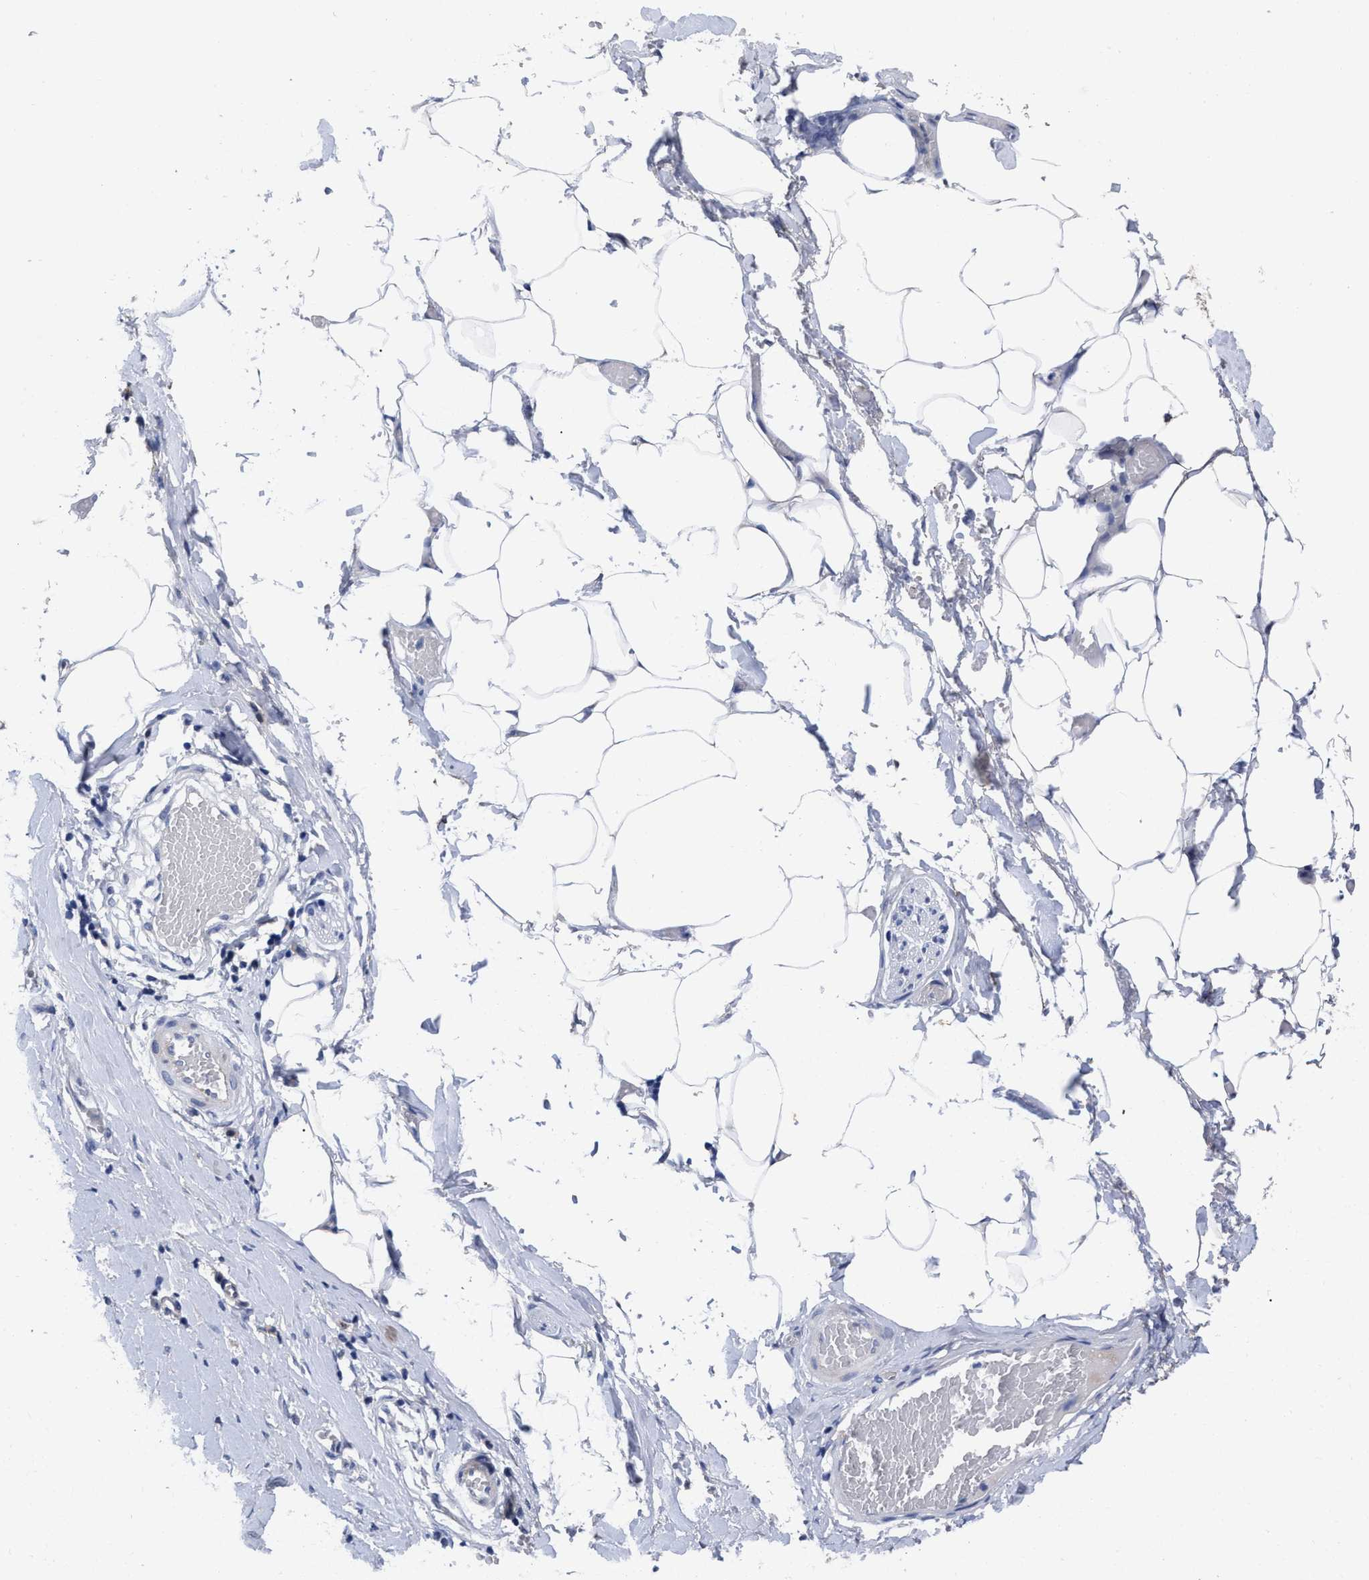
{"staining": {"intensity": "negative", "quantity": "none", "location": "none"}, "tissue": "adipose tissue", "cell_type": "Adipocytes", "image_type": "normal", "snomed": [{"axis": "morphology", "description": "Normal tissue, NOS"}, {"axis": "morphology", "description": "Adenocarcinoma, NOS"}, {"axis": "topography", "description": "Colon"}, {"axis": "topography", "description": "Peripheral nerve tissue"}], "caption": "Photomicrograph shows no protein positivity in adipocytes of unremarkable adipose tissue.", "gene": "CCN5", "patient": {"sex": "male", "age": 14}}